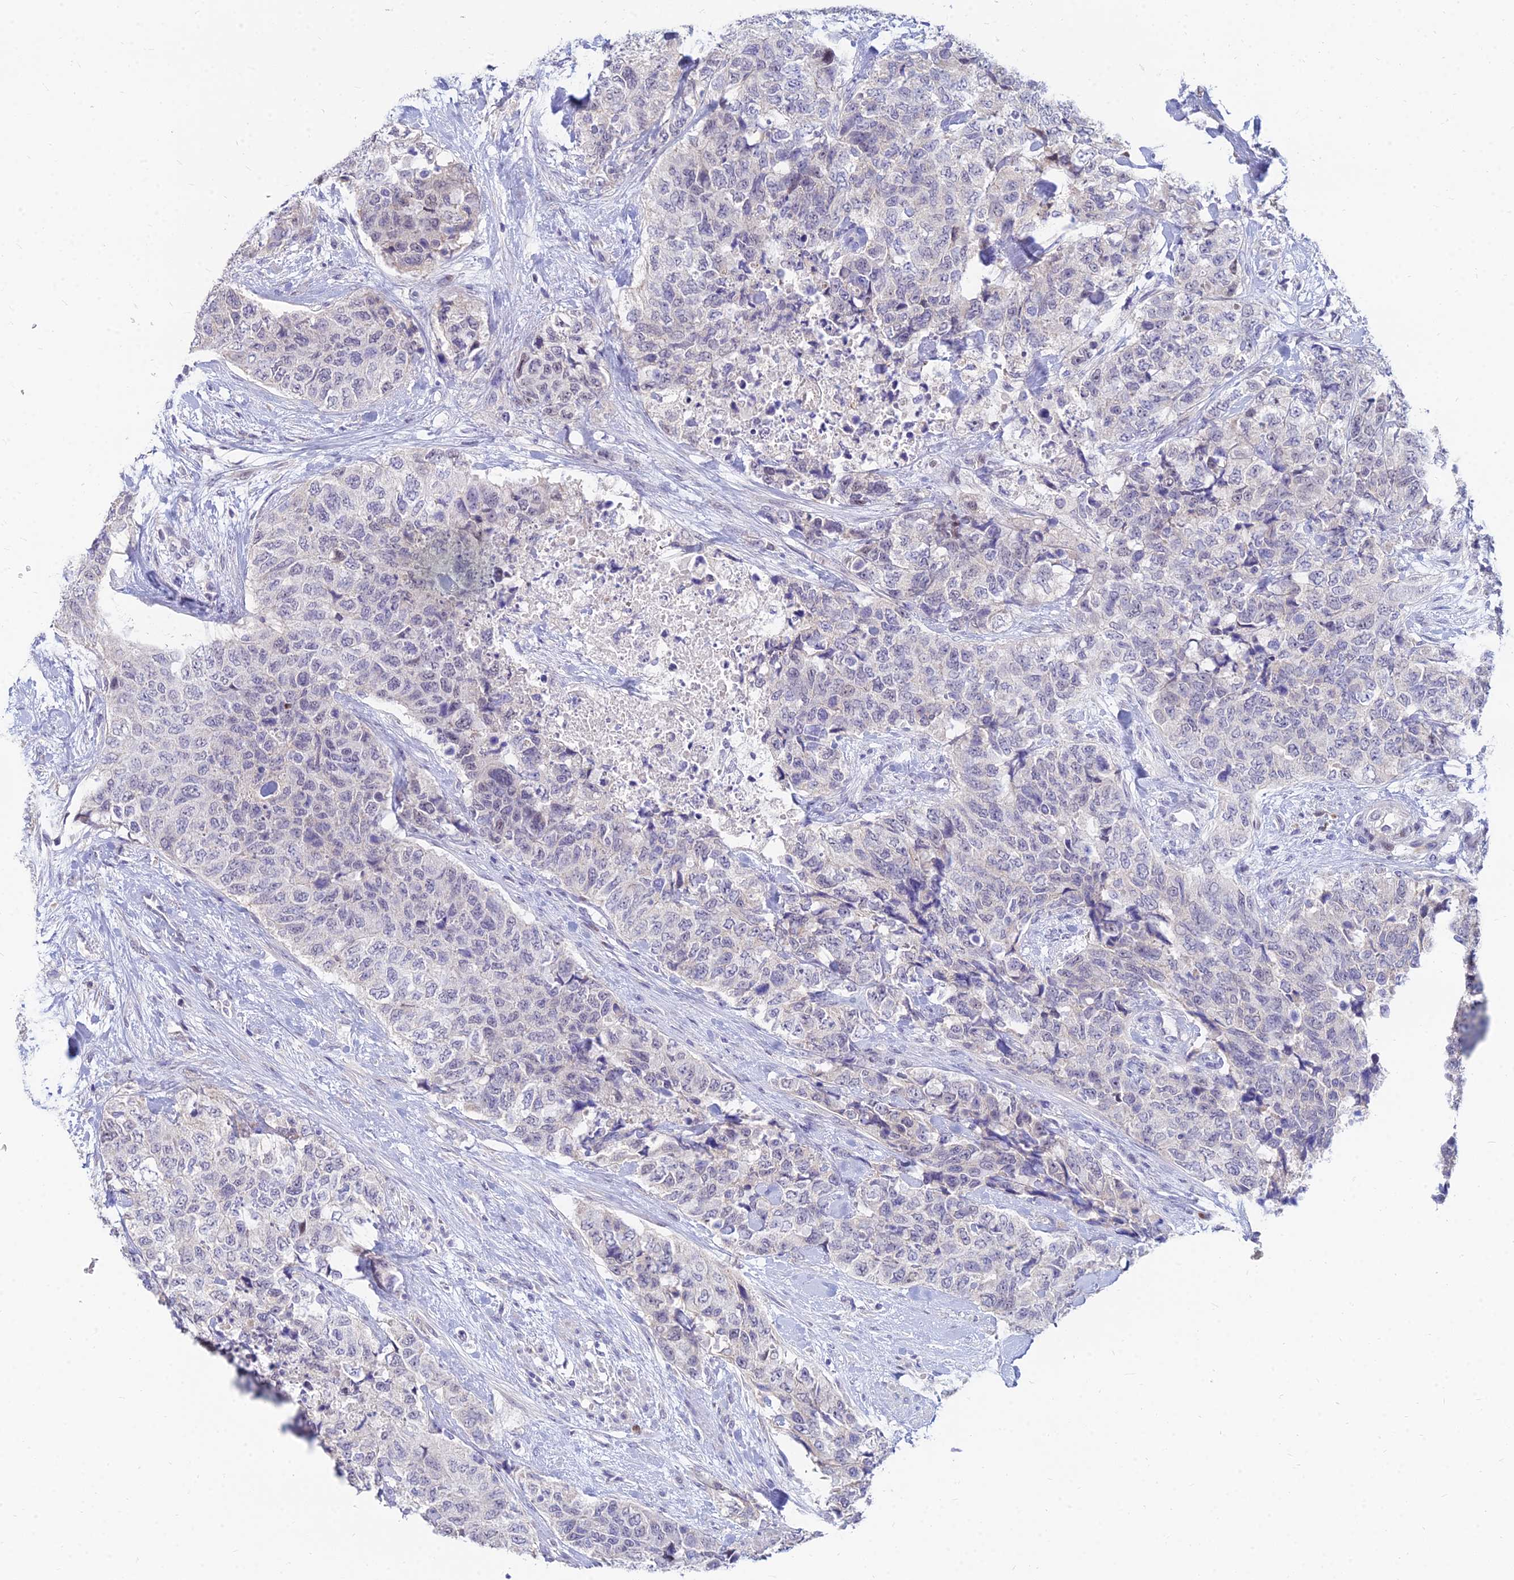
{"staining": {"intensity": "negative", "quantity": "none", "location": "none"}, "tissue": "urothelial cancer", "cell_type": "Tumor cells", "image_type": "cancer", "snomed": [{"axis": "morphology", "description": "Urothelial carcinoma, High grade"}, {"axis": "topography", "description": "Urinary bladder"}], "caption": "Immunohistochemical staining of urothelial cancer reveals no significant expression in tumor cells.", "gene": "GOLGA6D", "patient": {"sex": "female", "age": 78}}